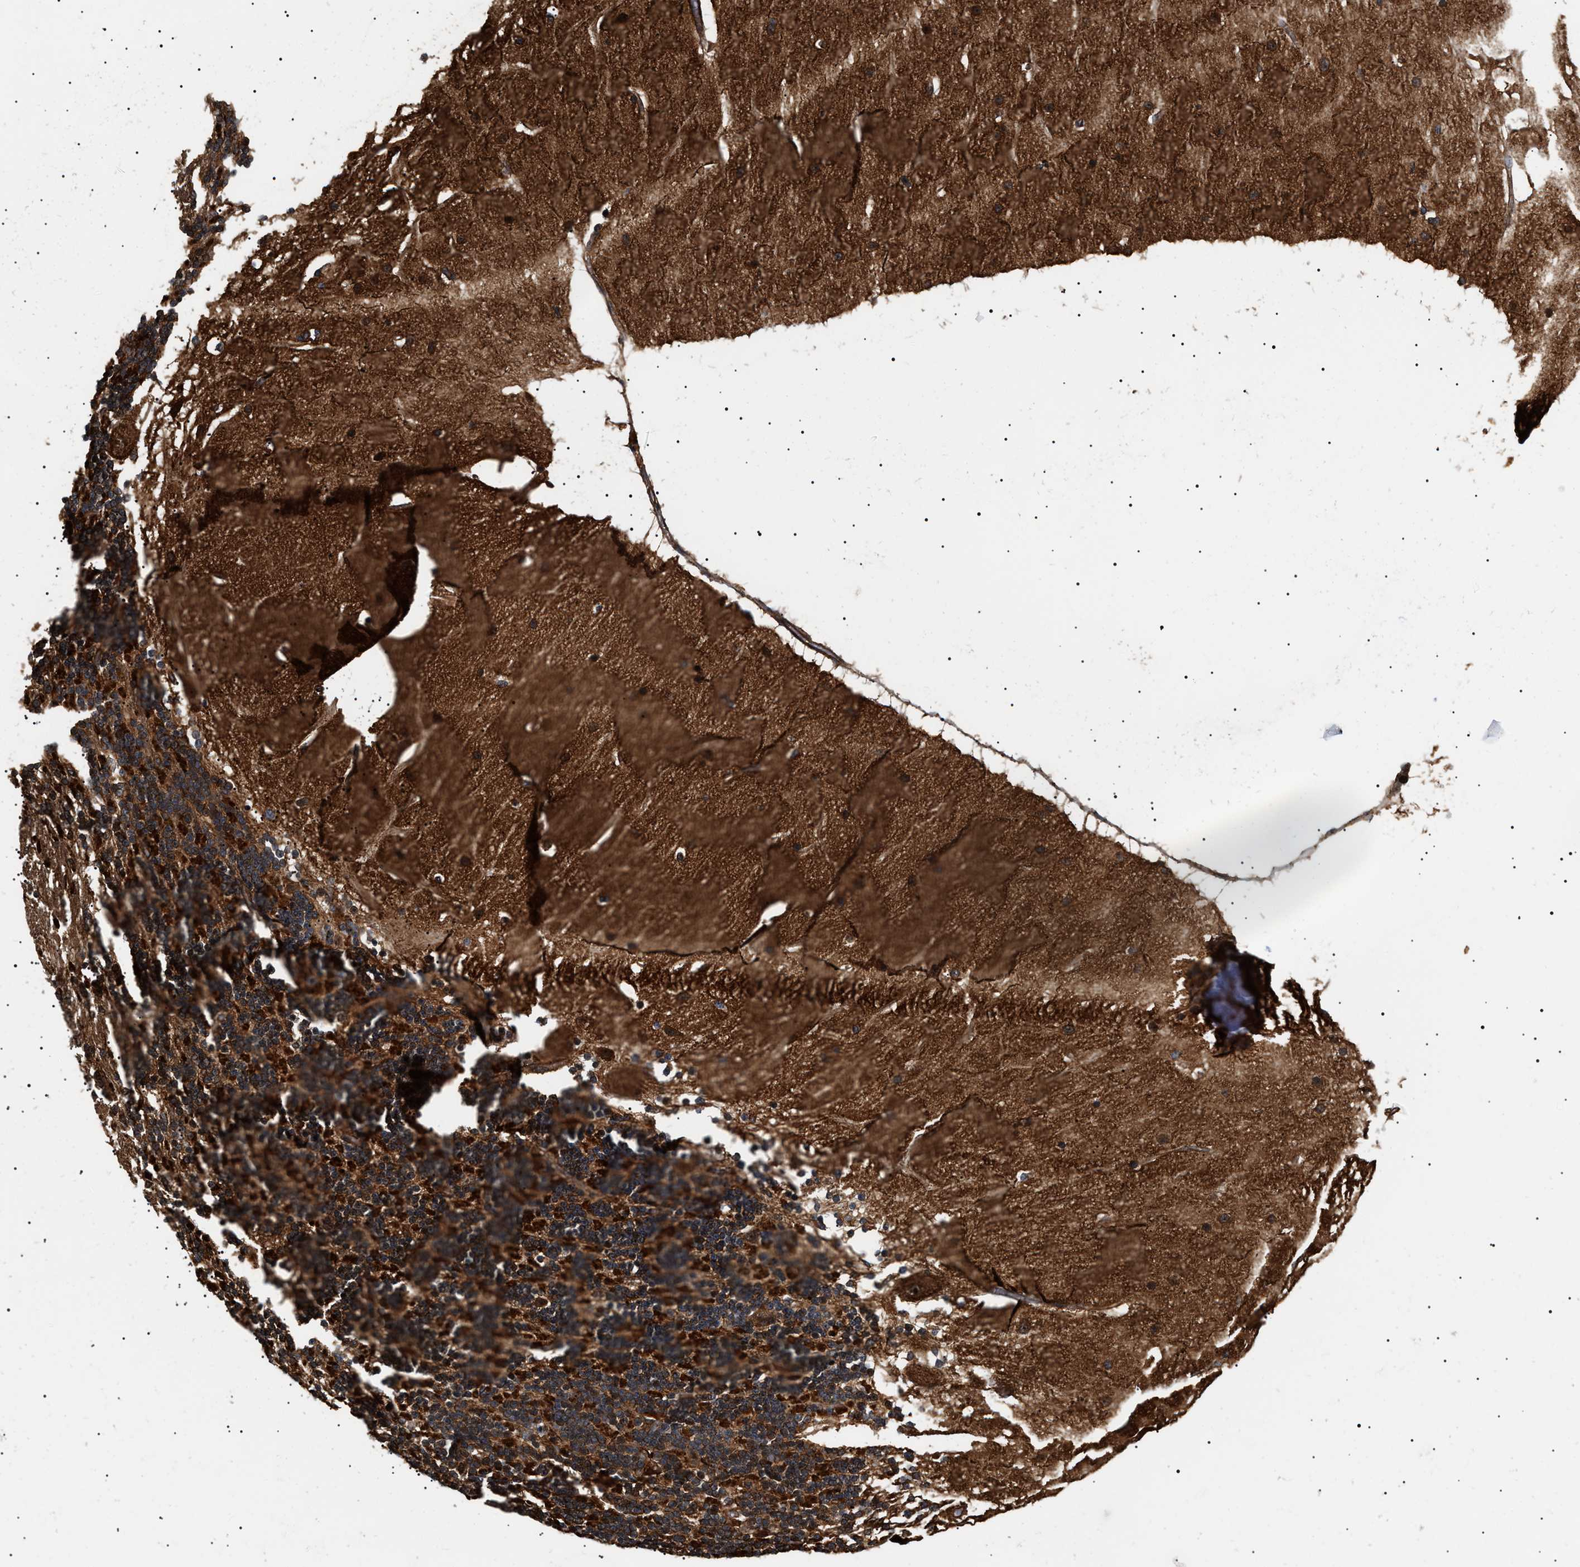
{"staining": {"intensity": "strong", "quantity": ">75%", "location": "cytoplasmic/membranous"}, "tissue": "cerebellum", "cell_type": "Cells in granular layer", "image_type": "normal", "snomed": [{"axis": "morphology", "description": "Normal tissue, NOS"}, {"axis": "topography", "description": "Cerebellum"}], "caption": "Cerebellum stained for a protein displays strong cytoplasmic/membranous positivity in cells in granular layer. The staining was performed using DAB (3,3'-diaminobenzidine), with brown indicating positive protein expression. Nuclei are stained blue with hematoxylin.", "gene": "SH3GLB2", "patient": {"sex": "female", "age": 54}}